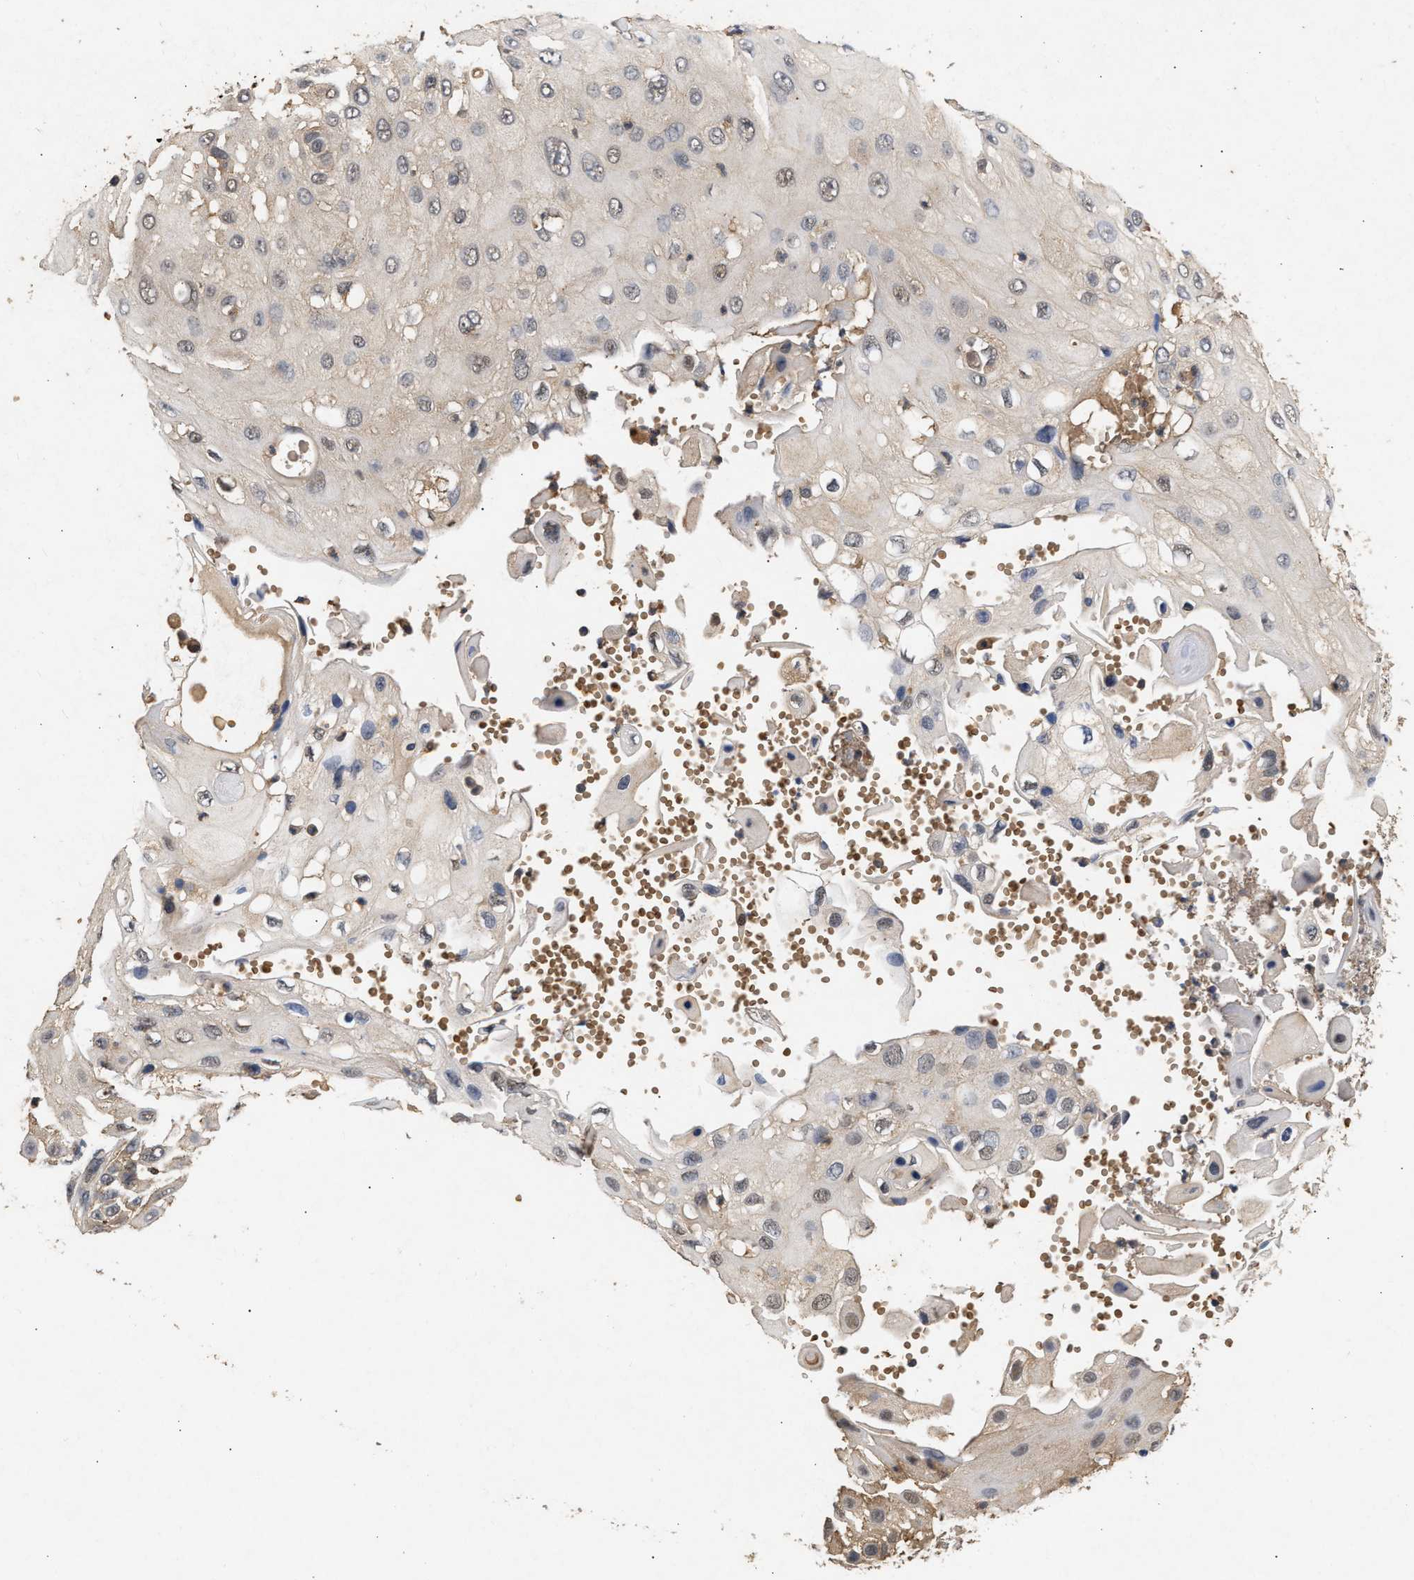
{"staining": {"intensity": "weak", "quantity": "25%-75%", "location": "cytoplasmic/membranous"}, "tissue": "skin cancer", "cell_type": "Tumor cells", "image_type": "cancer", "snomed": [{"axis": "morphology", "description": "Squamous cell carcinoma, NOS"}, {"axis": "topography", "description": "Skin"}], "caption": "A brown stain labels weak cytoplasmic/membranous positivity of a protein in human skin cancer (squamous cell carcinoma) tumor cells. (Brightfield microscopy of DAB IHC at high magnification).", "gene": "FITM1", "patient": {"sex": "female", "age": 44}}